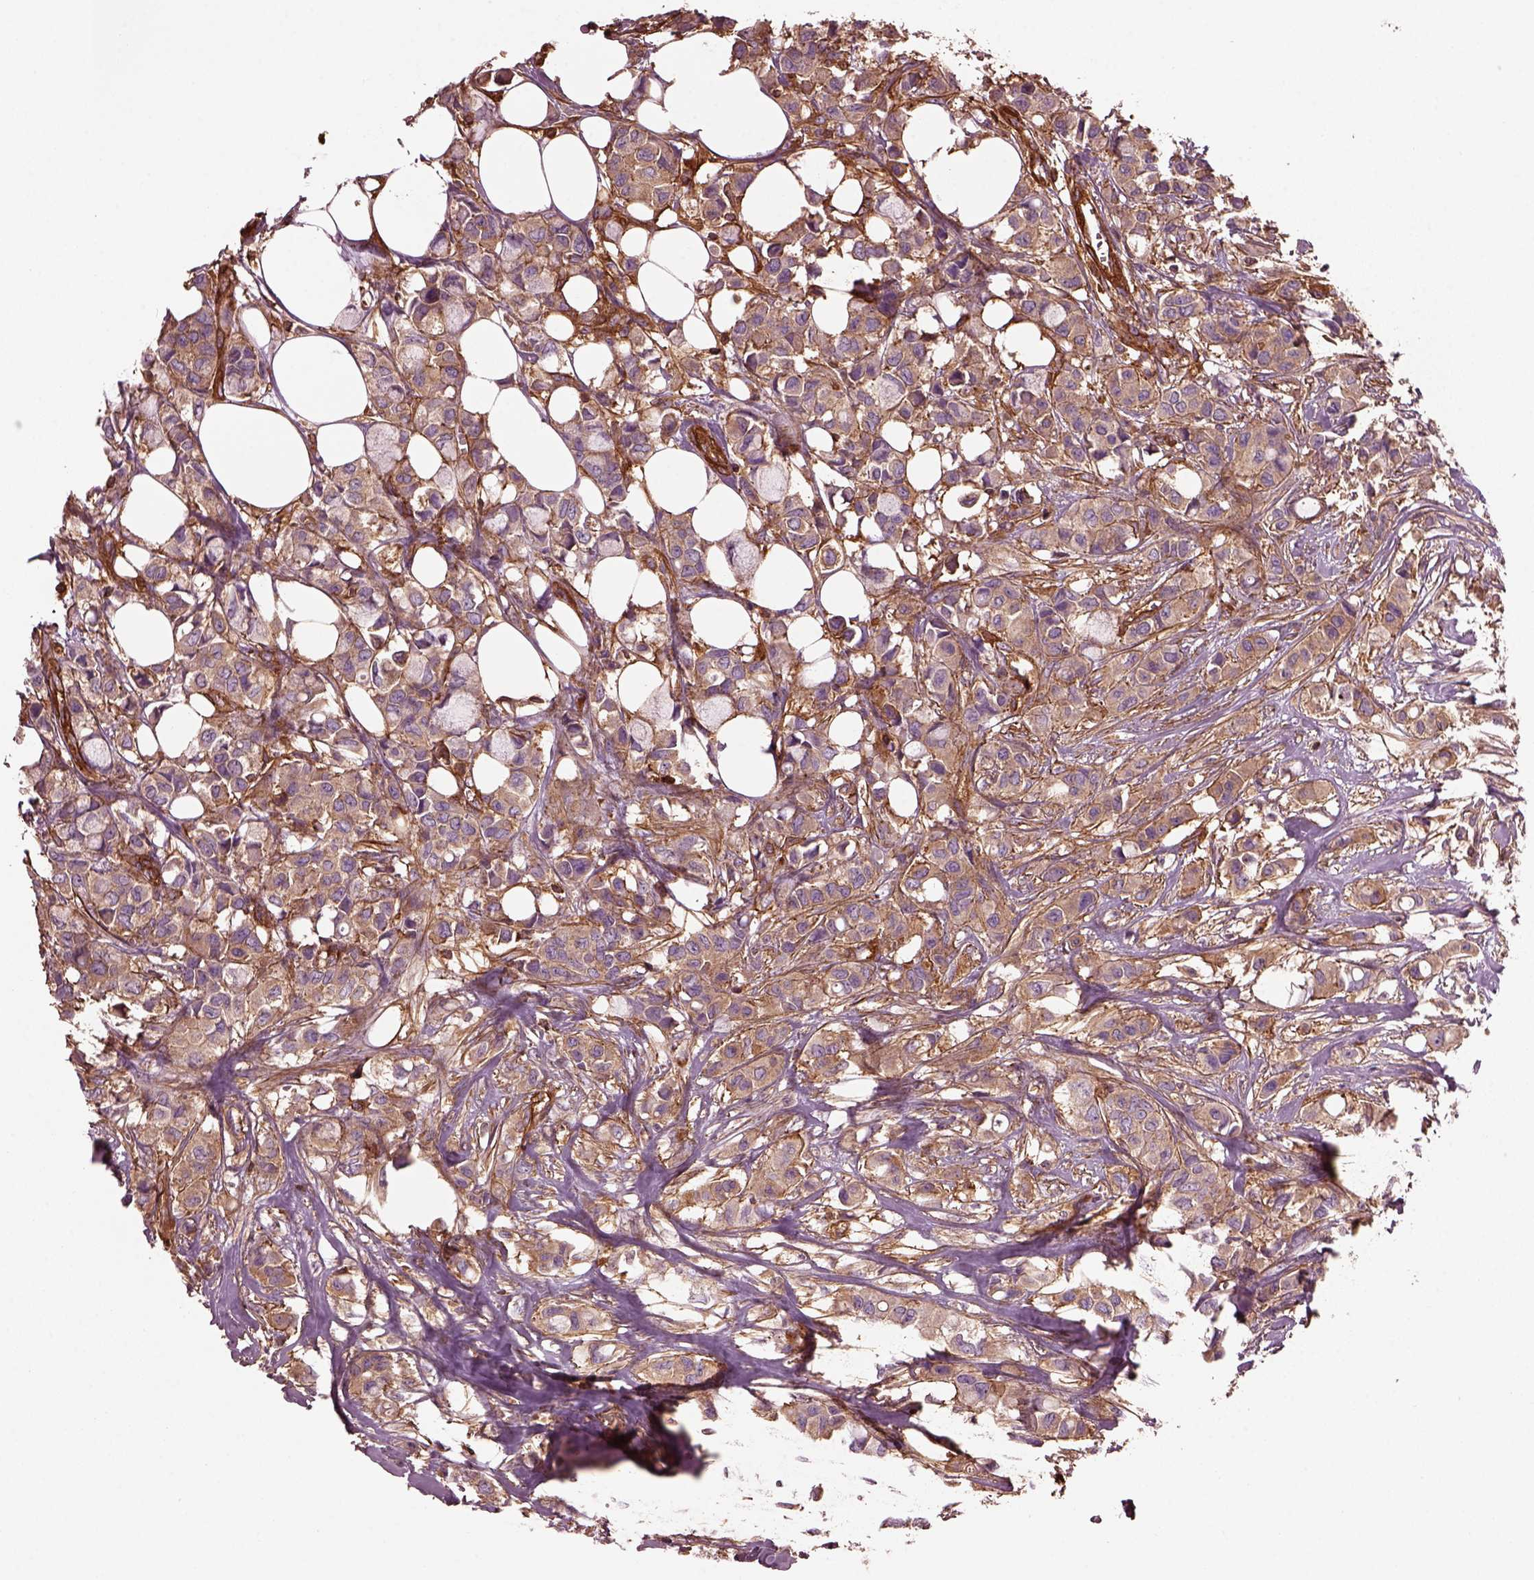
{"staining": {"intensity": "moderate", "quantity": ">75%", "location": "cytoplasmic/membranous"}, "tissue": "breast cancer", "cell_type": "Tumor cells", "image_type": "cancer", "snomed": [{"axis": "morphology", "description": "Duct carcinoma"}, {"axis": "topography", "description": "Breast"}], "caption": "Invasive ductal carcinoma (breast) was stained to show a protein in brown. There is medium levels of moderate cytoplasmic/membranous expression in approximately >75% of tumor cells. (DAB IHC, brown staining for protein, blue staining for nuclei).", "gene": "MYL6", "patient": {"sex": "female", "age": 85}}